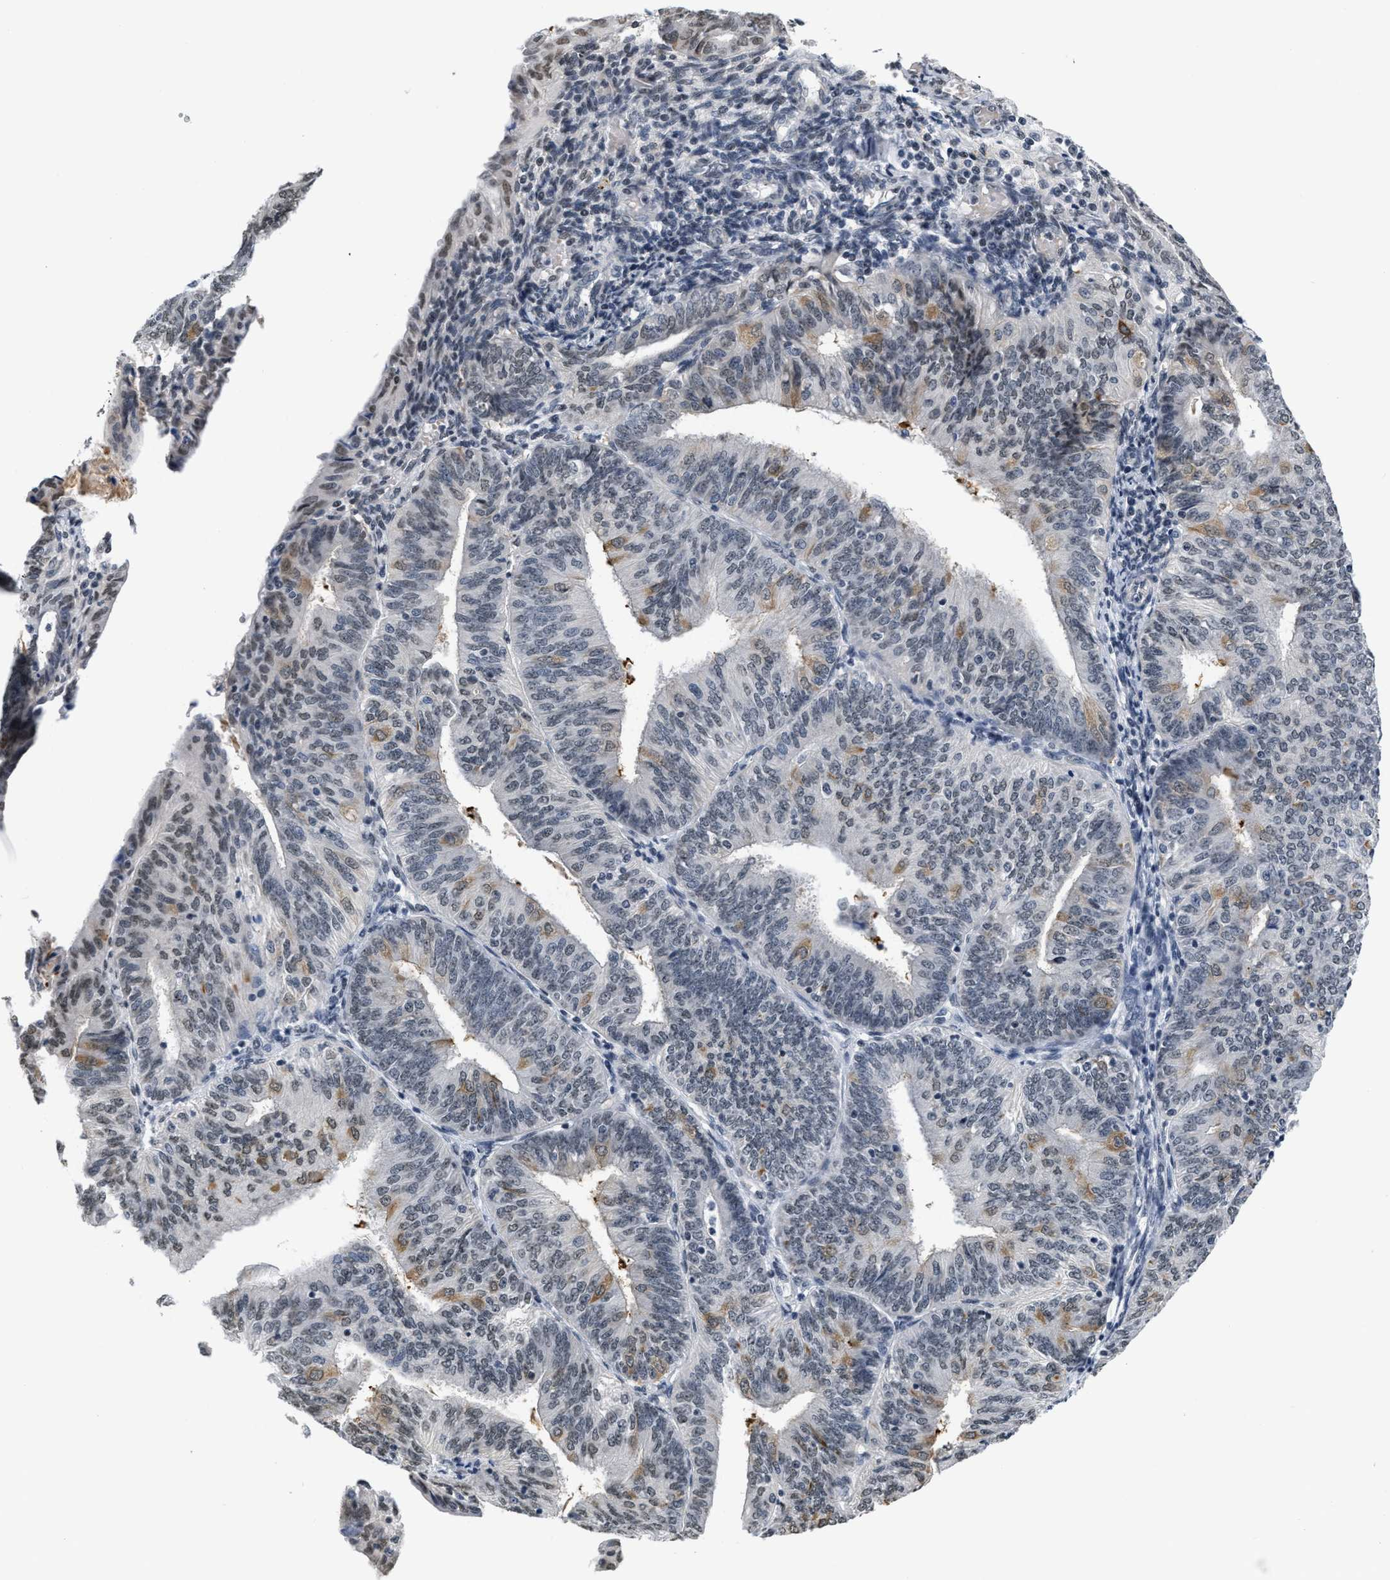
{"staining": {"intensity": "weak", "quantity": "<25%", "location": "cytoplasmic/membranous,nuclear"}, "tissue": "endometrial cancer", "cell_type": "Tumor cells", "image_type": "cancer", "snomed": [{"axis": "morphology", "description": "Adenocarcinoma, NOS"}, {"axis": "topography", "description": "Endometrium"}], "caption": "There is no significant staining in tumor cells of endometrial cancer (adenocarcinoma).", "gene": "RAF1", "patient": {"sex": "female", "age": 58}}